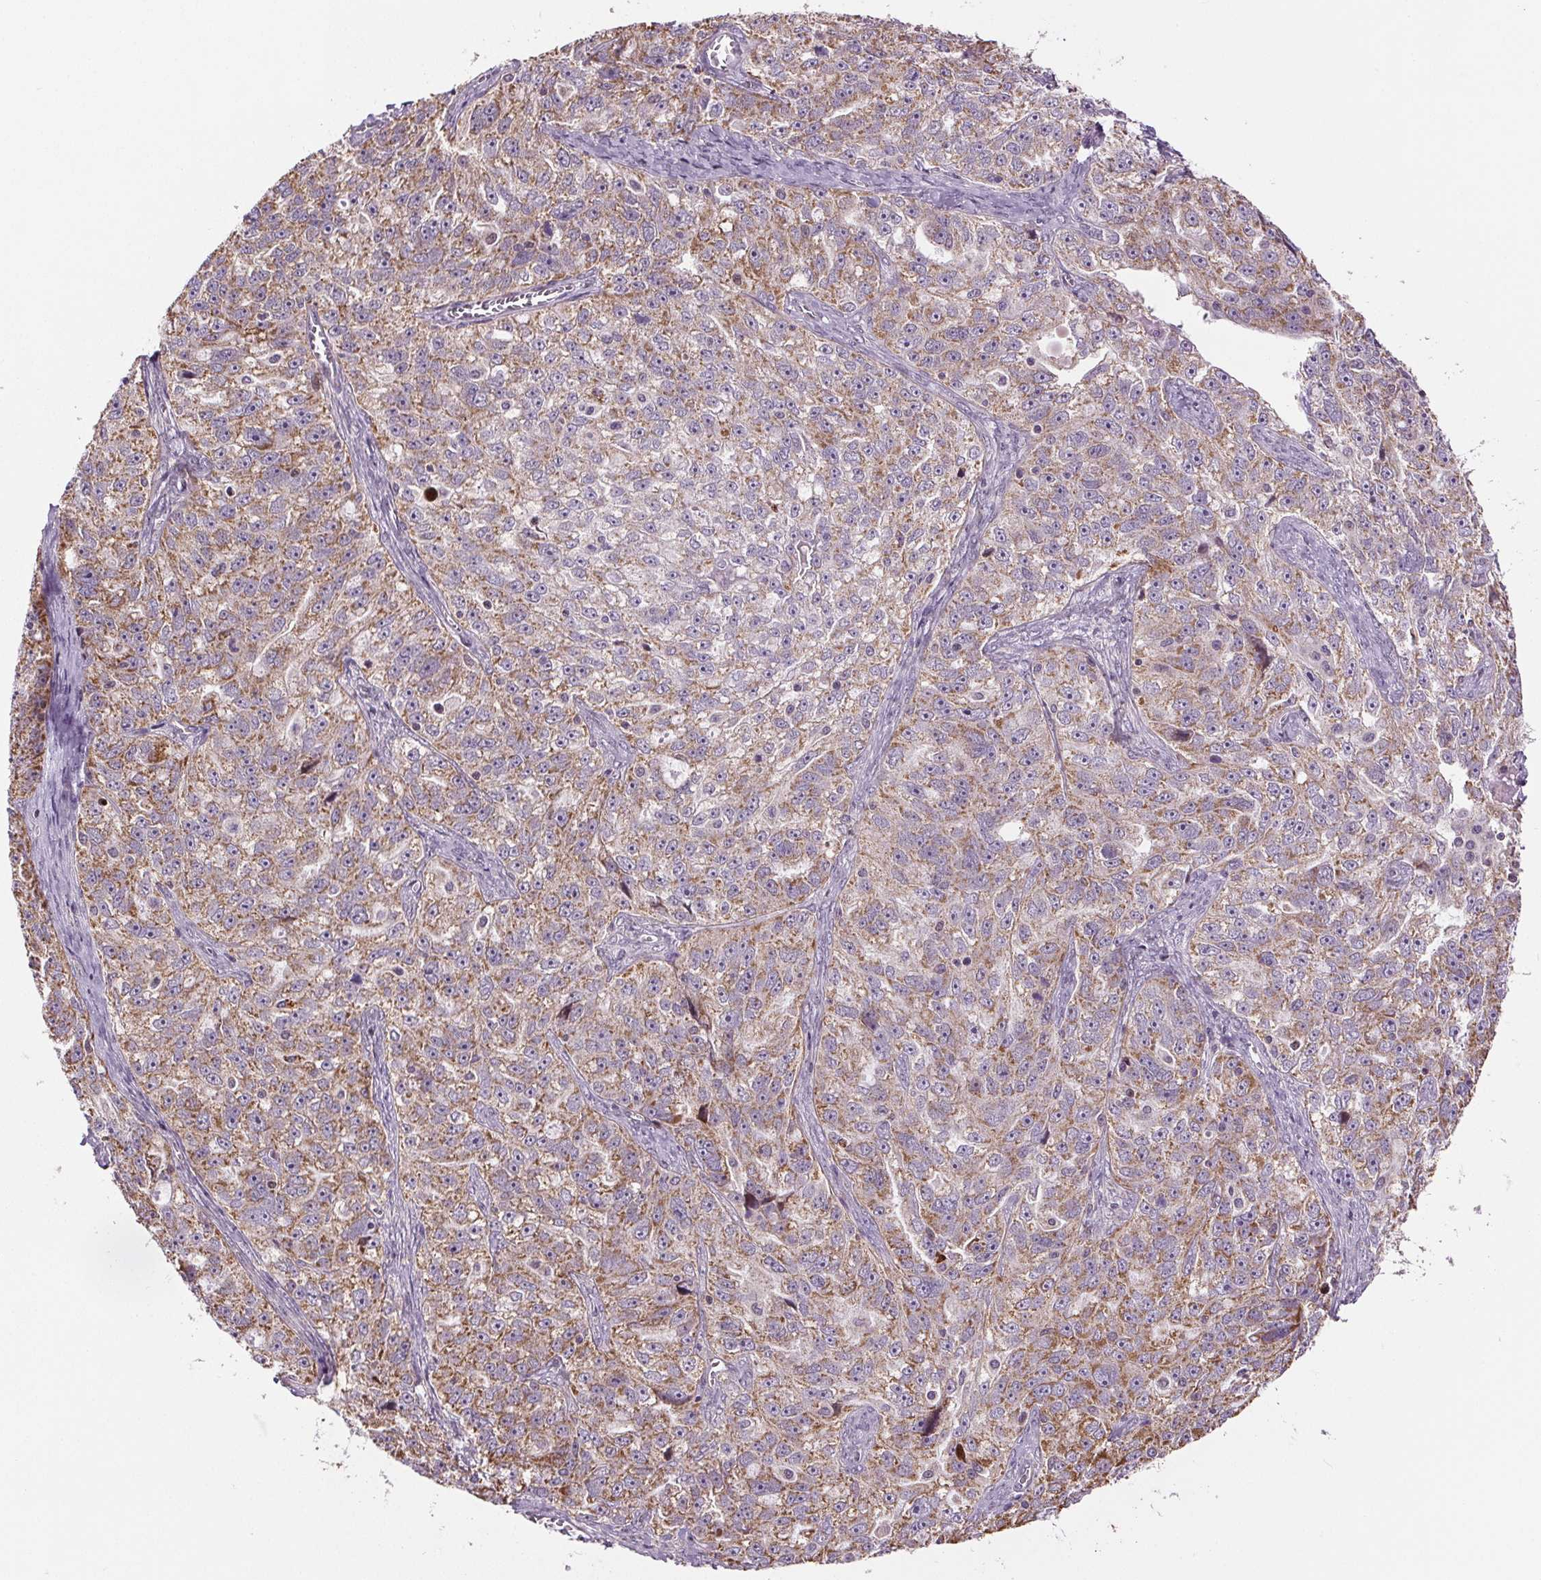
{"staining": {"intensity": "moderate", "quantity": ">75%", "location": "cytoplasmic/membranous"}, "tissue": "ovarian cancer", "cell_type": "Tumor cells", "image_type": "cancer", "snomed": [{"axis": "morphology", "description": "Cystadenocarcinoma, serous, NOS"}, {"axis": "topography", "description": "Ovary"}], "caption": "Immunohistochemistry (IHC) of human ovarian serous cystadenocarcinoma demonstrates medium levels of moderate cytoplasmic/membranous staining in approximately >75% of tumor cells.", "gene": "SUCLA2", "patient": {"sex": "female", "age": 51}}